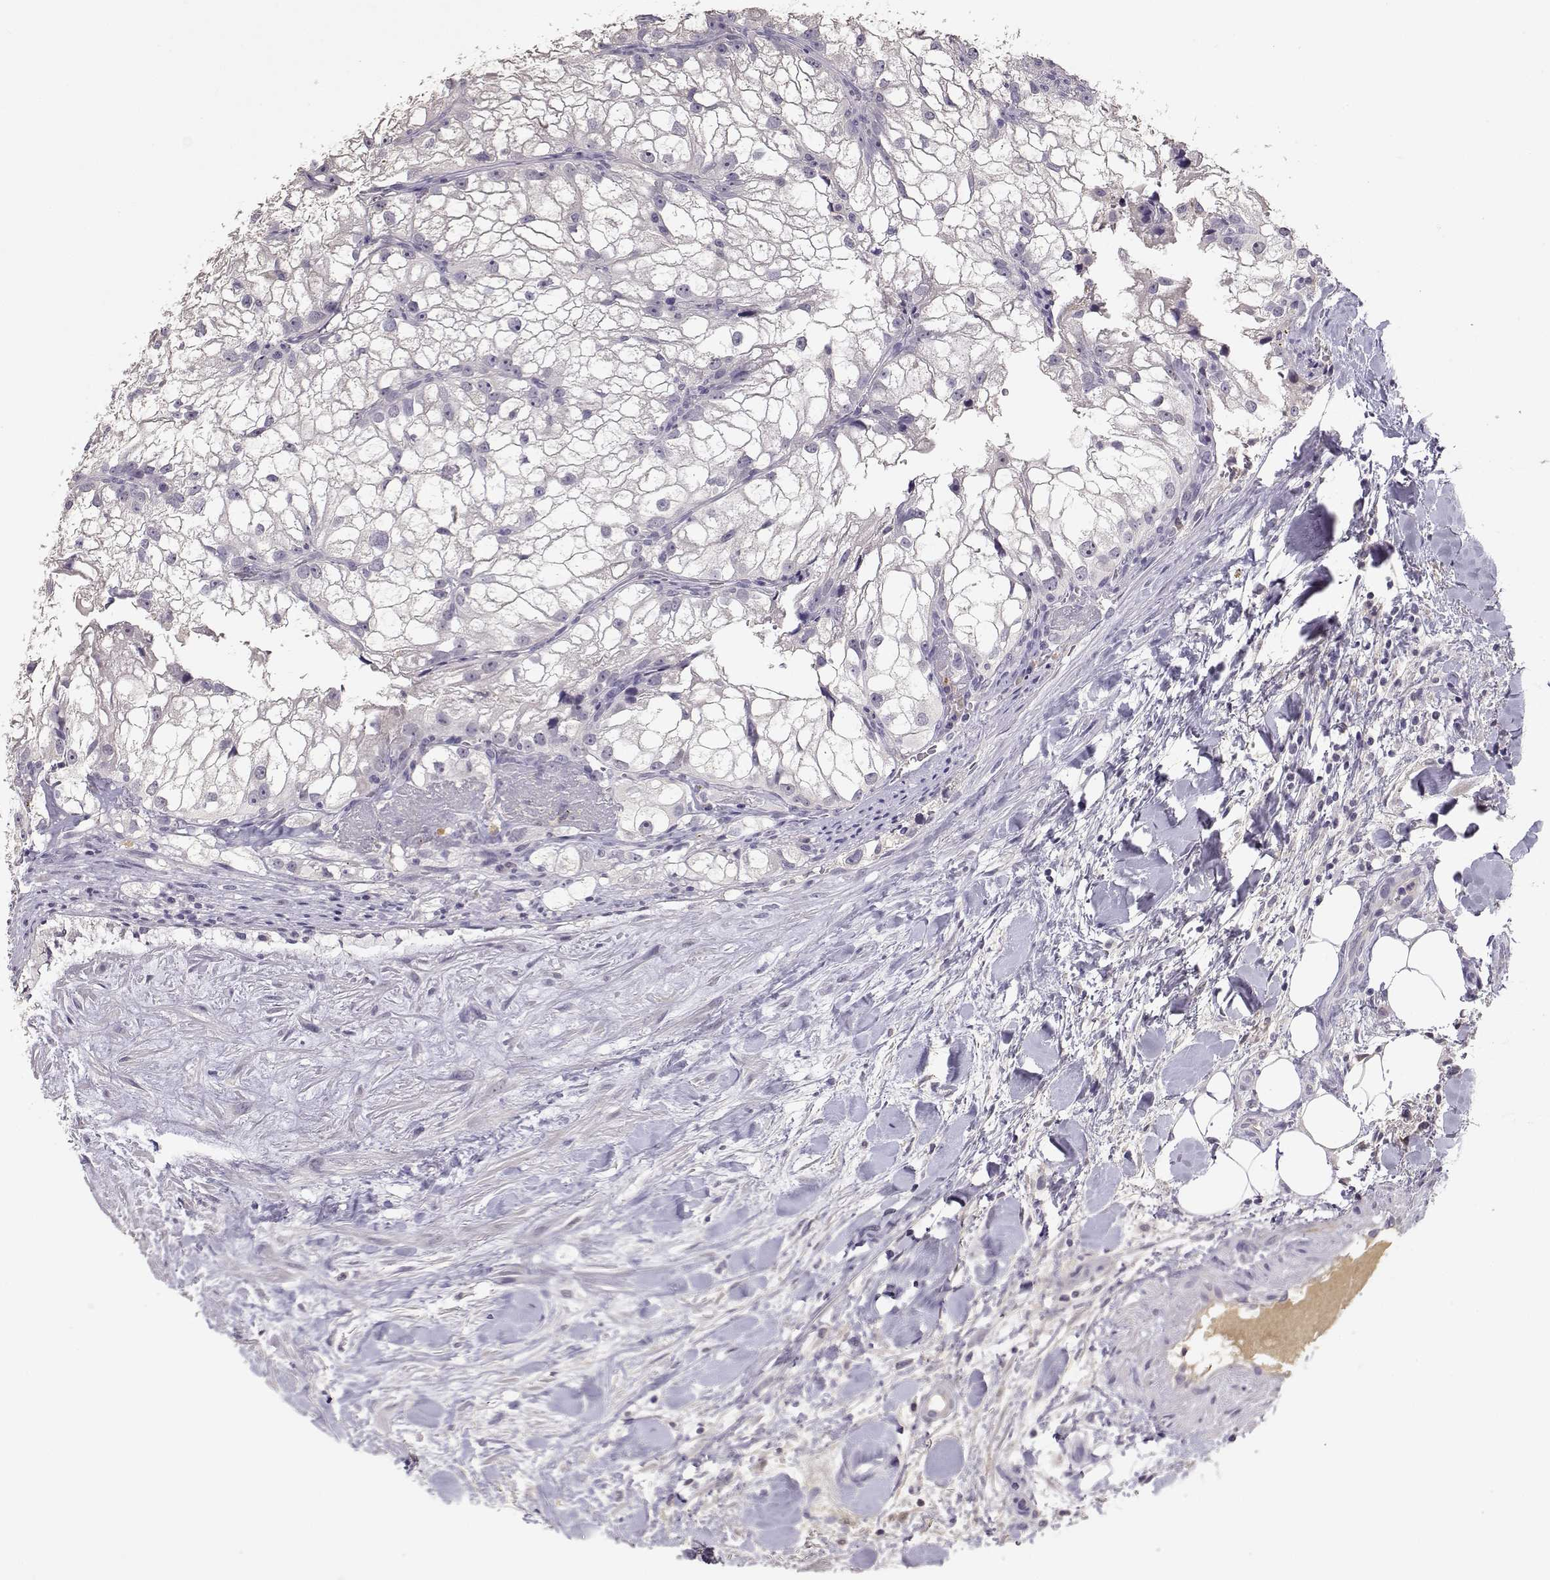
{"staining": {"intensity": "negative", "quantity": "none", "location": "none"}, "tissue": "renal cancer", "cell_type": "Tumor cells", "image_type": "cancer", "snomed": [{"axis": "morphology", "description": "Adenocarcinoma, NOS"}, {"axis": "topography", "description": "Kidney"}], "caption": "Immunohistochemical staining of human renal cancer displays no significant staining in tumor cells.", "gene": "TACR1", "patient": {"sex": "male", "age": 59}}